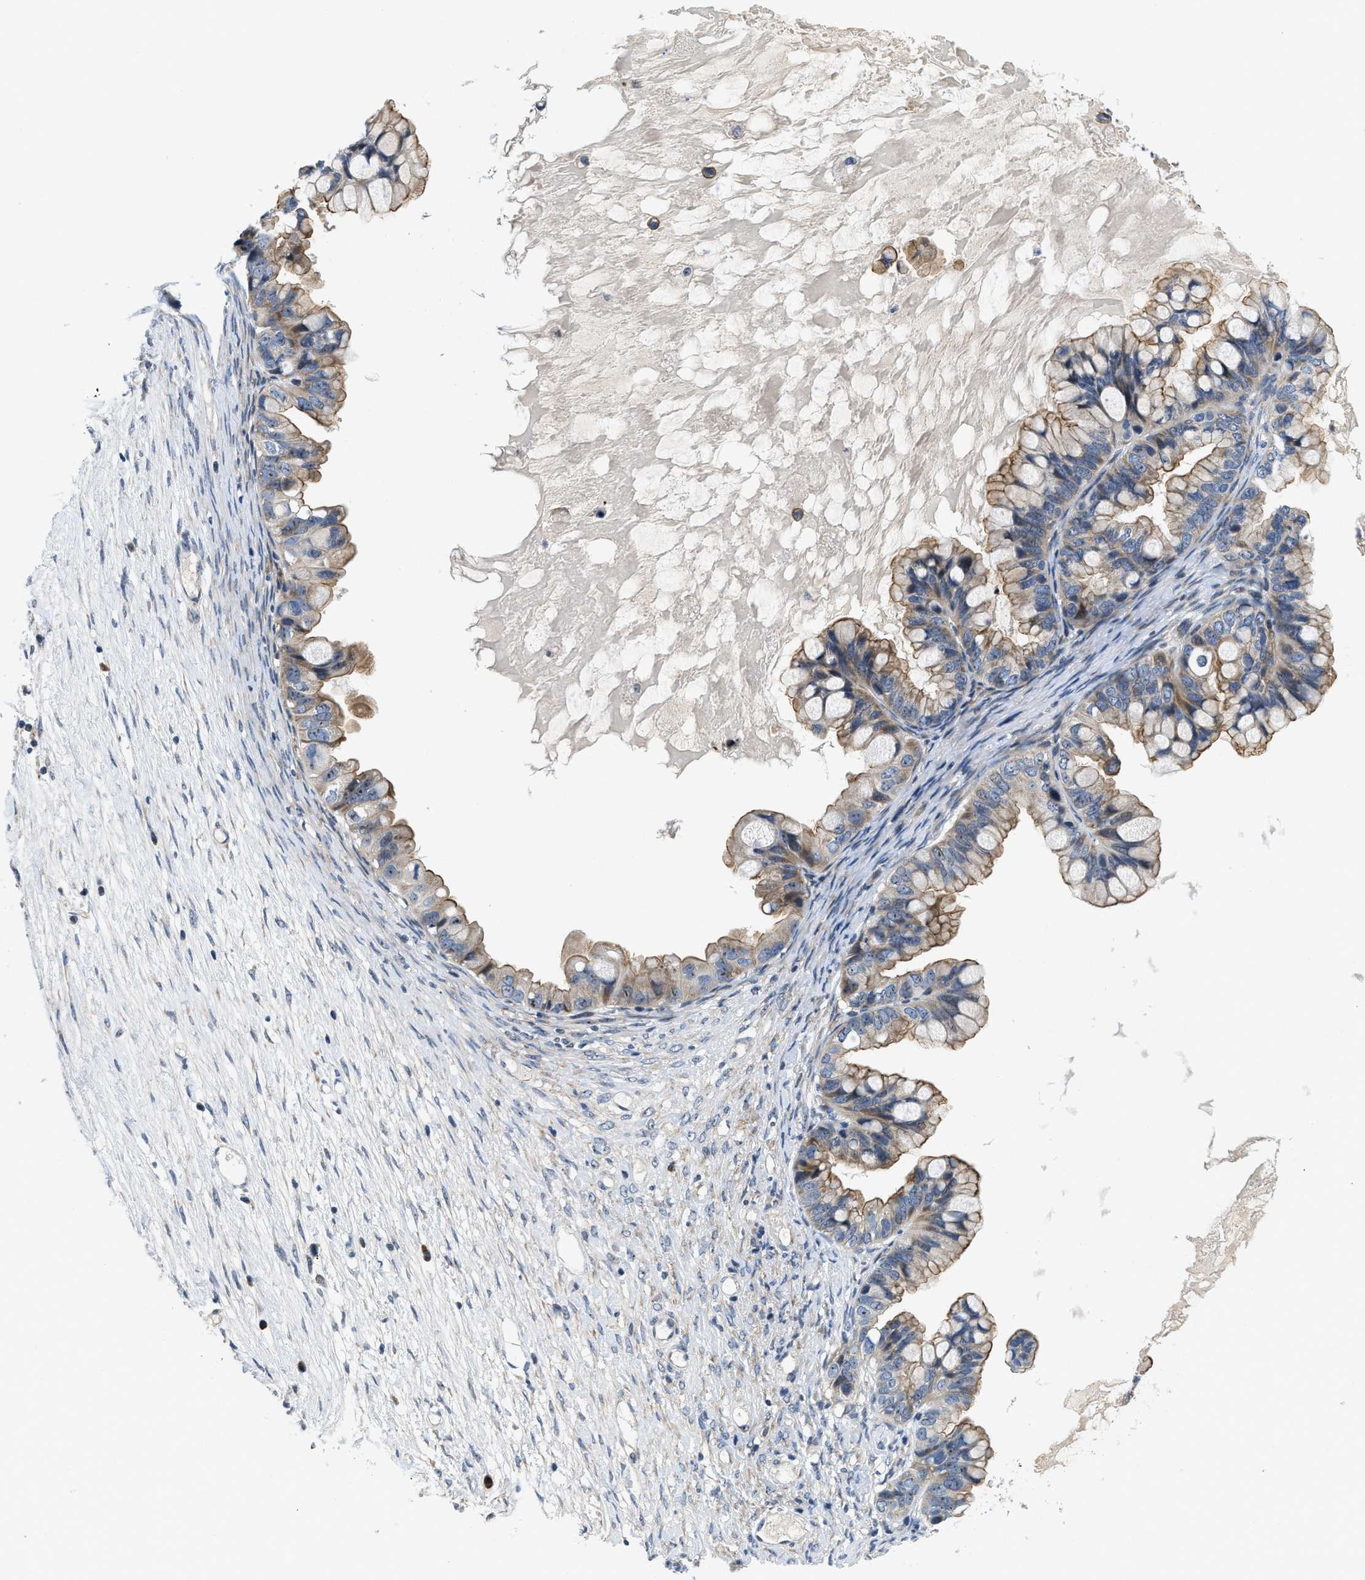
{"staining": {"intensity": "moderate", "quantity": ">75%", "location": "cytoplasmic/membranous"}, "tissue": "ovarian cancer", "cell_type": "Tumor cells", "image_type": "cancer", "snomed": [{"axis": "morphology", "description": "Cystadenocarcinoma, mucinous, NOS"}, {"axis": "topography", "description": "Ovary"}], "caption": "Immunohistochemistry (IHC) micrograph of neoplastic tissue: human ovarian cancer stained using IHC exhibits medium levels of moderate protein expression localized specifically in the cytoplasmic/membranous of tumor cells, appearing as a cytoplasmic/membranous brown color.", "gene": "IKBKE", "patient": {"sex": "female", "age": 80}}